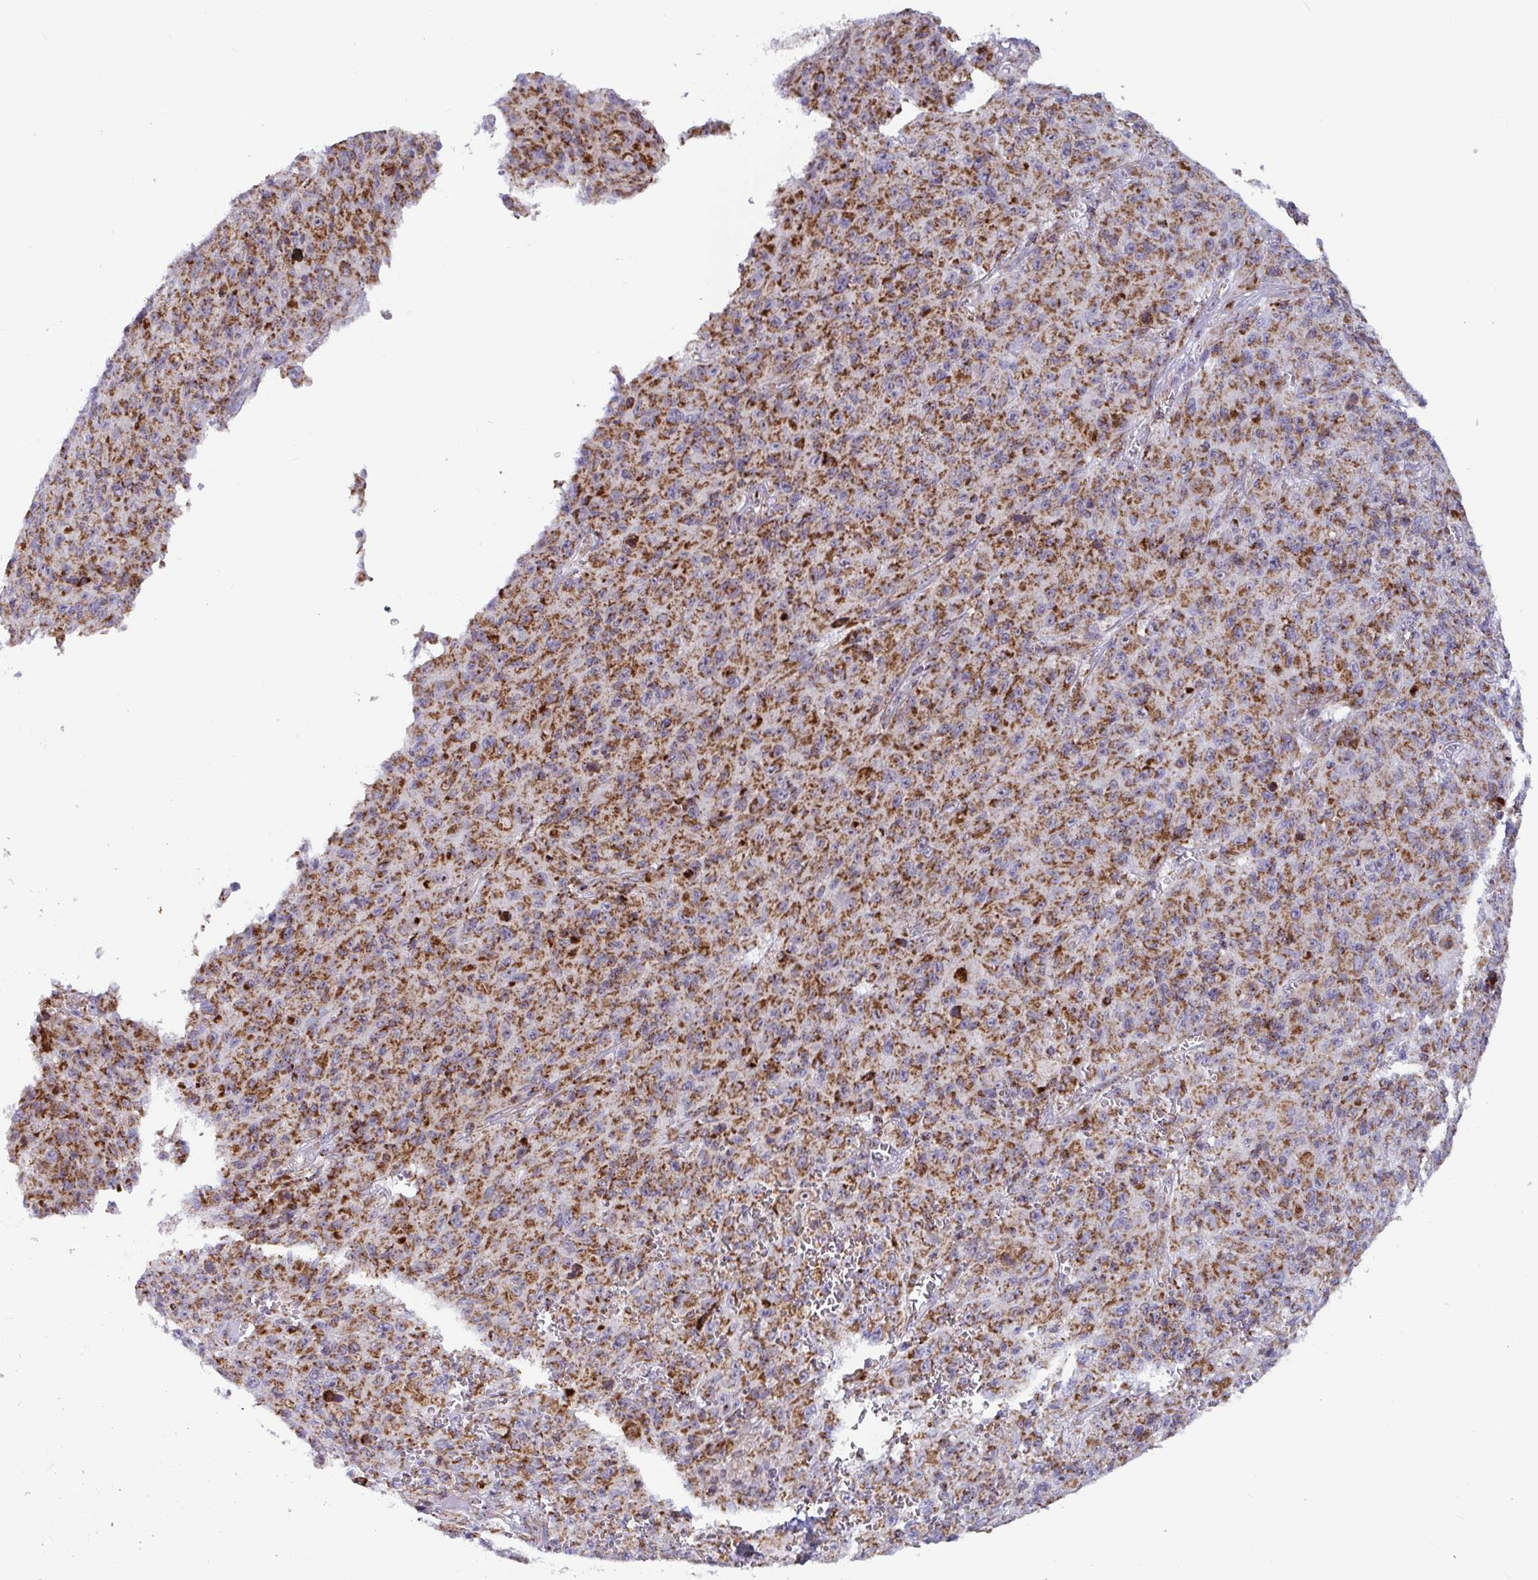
{"staining": {"intensity": "moderate", "quantity": ">75%", "location": "cytoplasmic/membranous"}, "tissue": "melanoma", "cell_type": "Tumor cells", "image_type": "cancer", "snomed": [{"axis": "morphology", "description": "Malignant melanoma, NOS"}, {"axis": "topography", "description": "Skin"}], "caption": "Protein staining of melanoma tissue reveals moderate cytoplasmic/membranous staining in about >75% of tumor cells.", "gene": "ATP5MJ", "patient": {"sex": "male", "age": 46}}